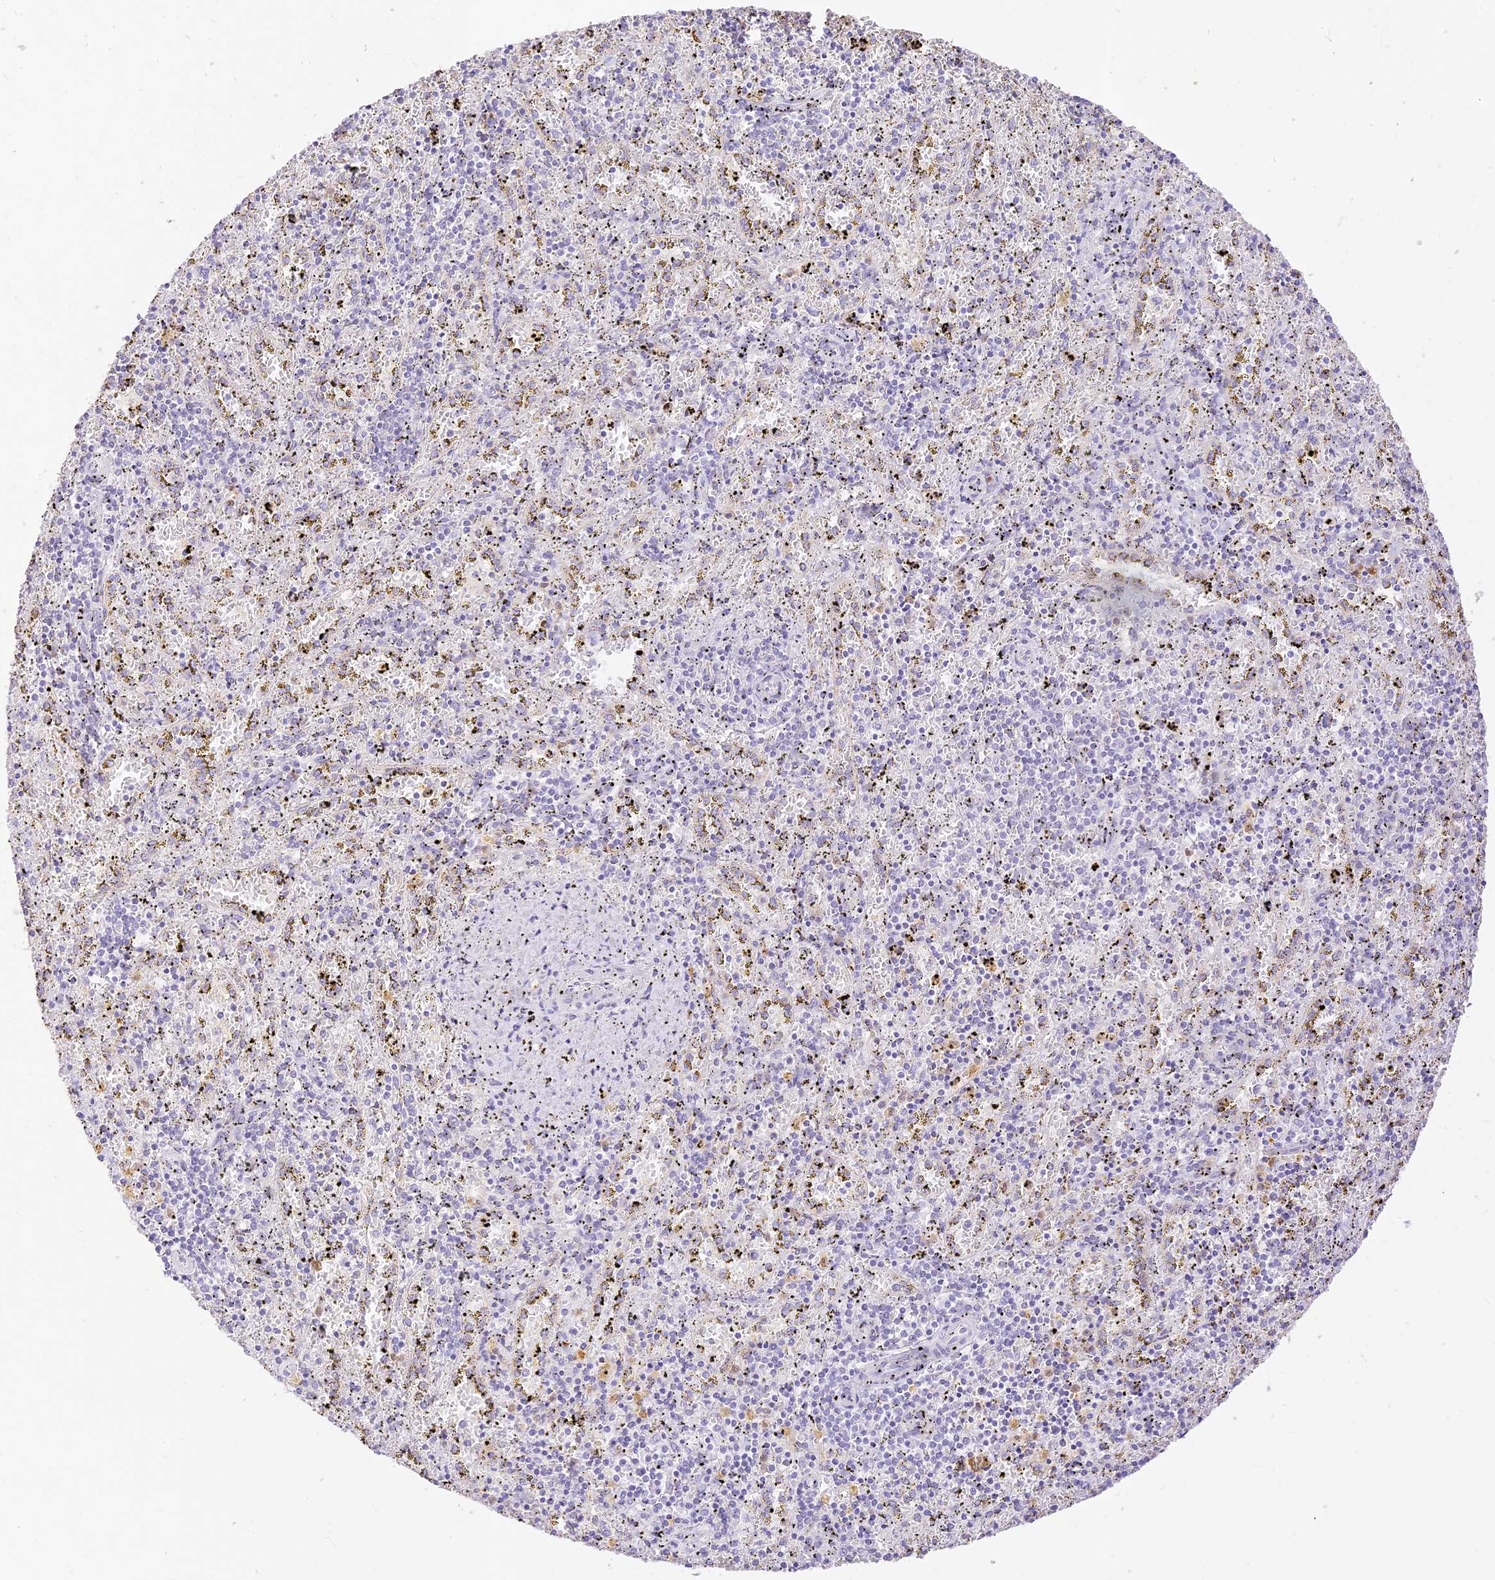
{"staining": {"intensity": "moderate", "quantity": "25%-75%", "location": "cytoplasmic/membranous"}, "tissue": "spleen", "cell_type": "Cells in red pulp", "image_type": "normal", "snomed": [{"axis": "morphology", "description": "Normal tissue, NOS"}, {"axis": "topography", "description": "Spleen"}], "caption": "DAB (3,3'-diaminobenzidine) immunohistochemical staining of normal spleen reveals moderate cytoplasmic/membranous protein positivity in approximately 25%-75% of cells in red pulp.", "gene": "SEC13", "patient": {"sex": "male", "age": 11}}